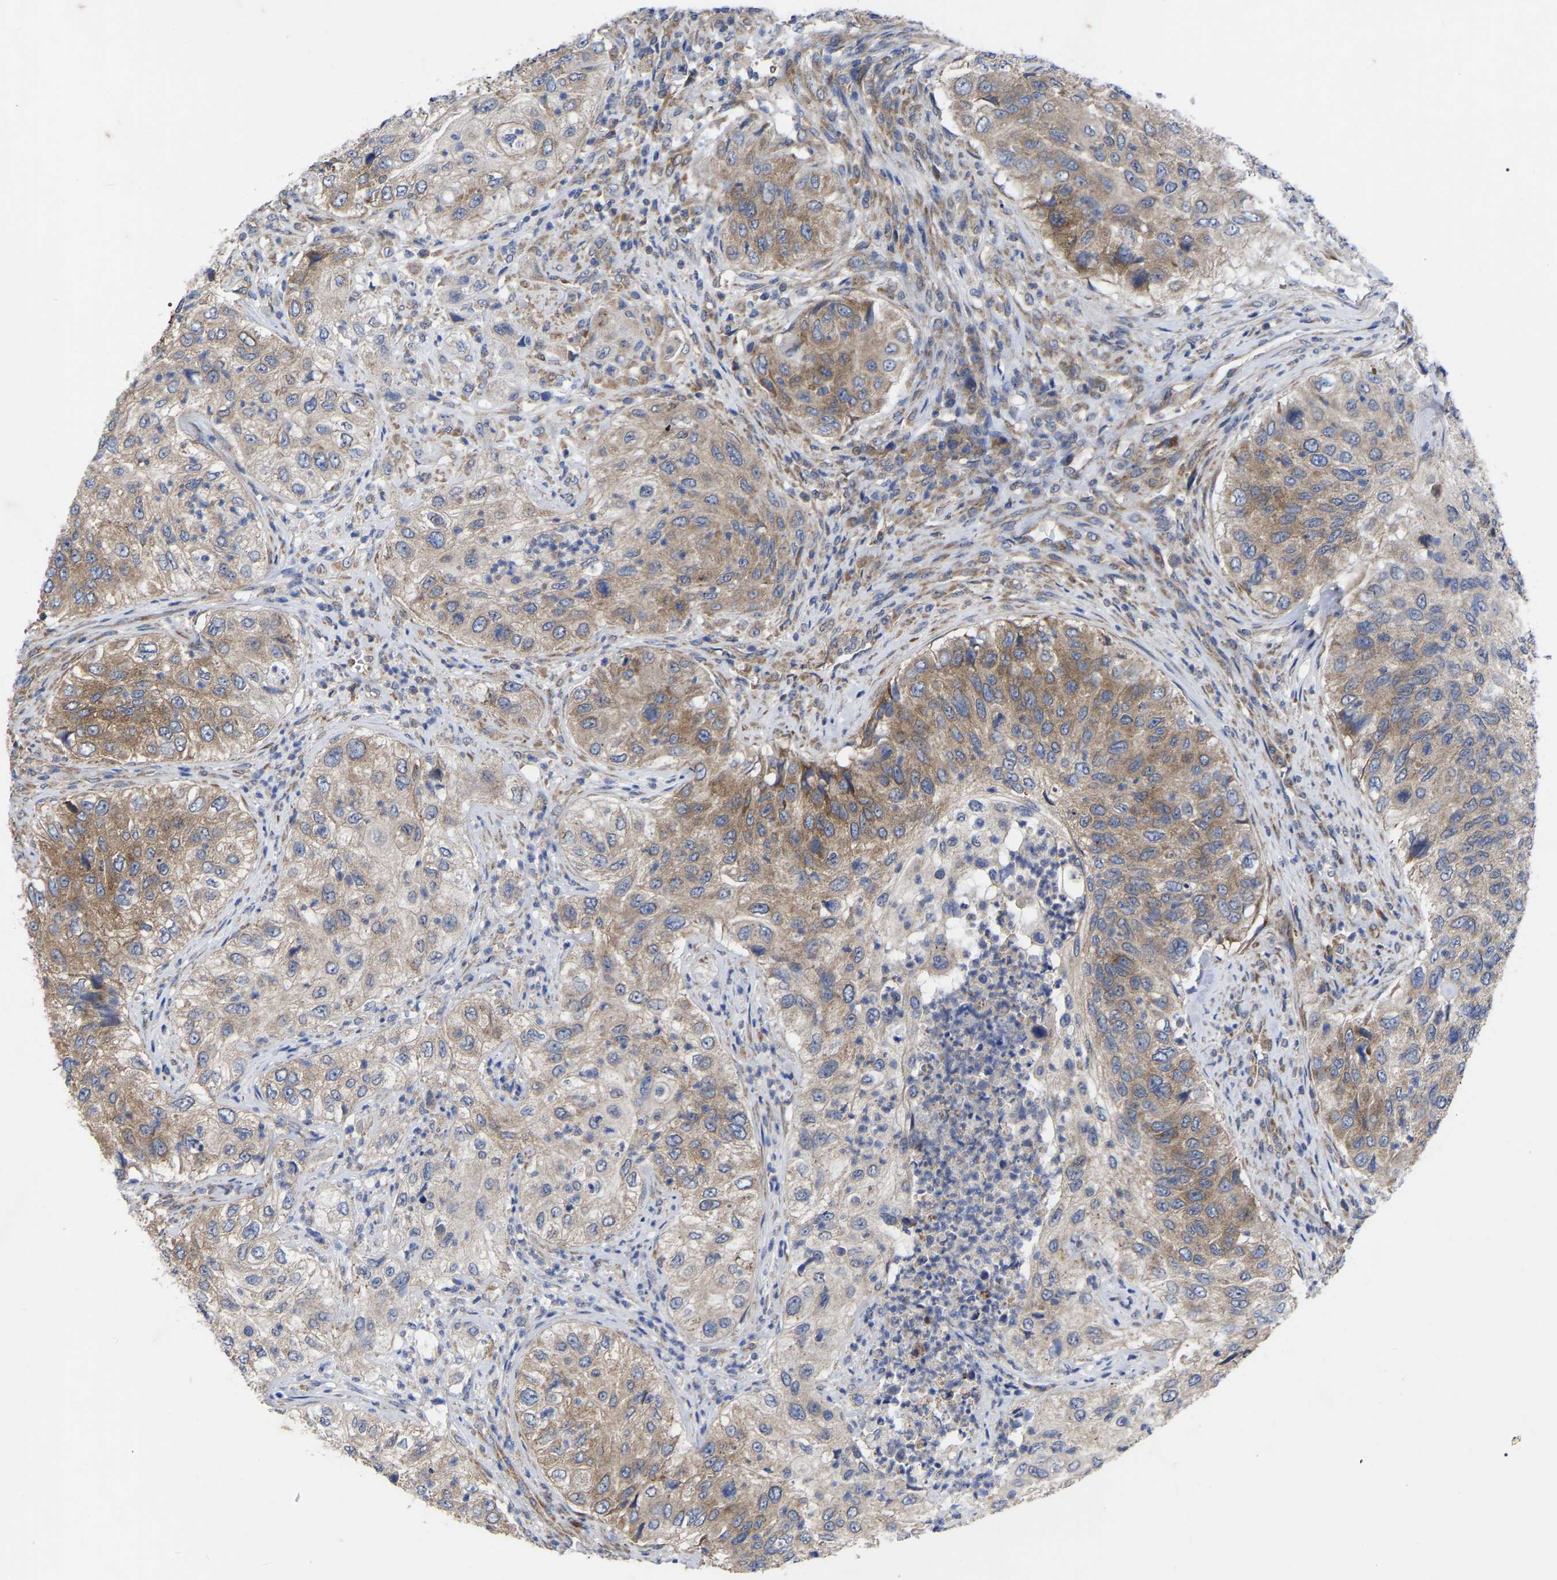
{"staining": {"intensity": "weak", "quantity": "25%-75%", "location": "cytoplasmic/membranous"}, "tissue": "urothelial cancer", "cell_type": "Tumor cells", "image_type": "cancer", "snomed": [{"axis": "morphology", "description": "Urothelial carcinoma, High grade"}, {"axis": "topography", "description": "Urinary bladder"}], "caption": "A histopathology image of urothelial carcinoma (high-grade) stained for a protein shows weak cytoplasmic/membranous brown staining in tumor cells.", "gene": "TCP1", "patient": {"sex": "female", "age": 60}}